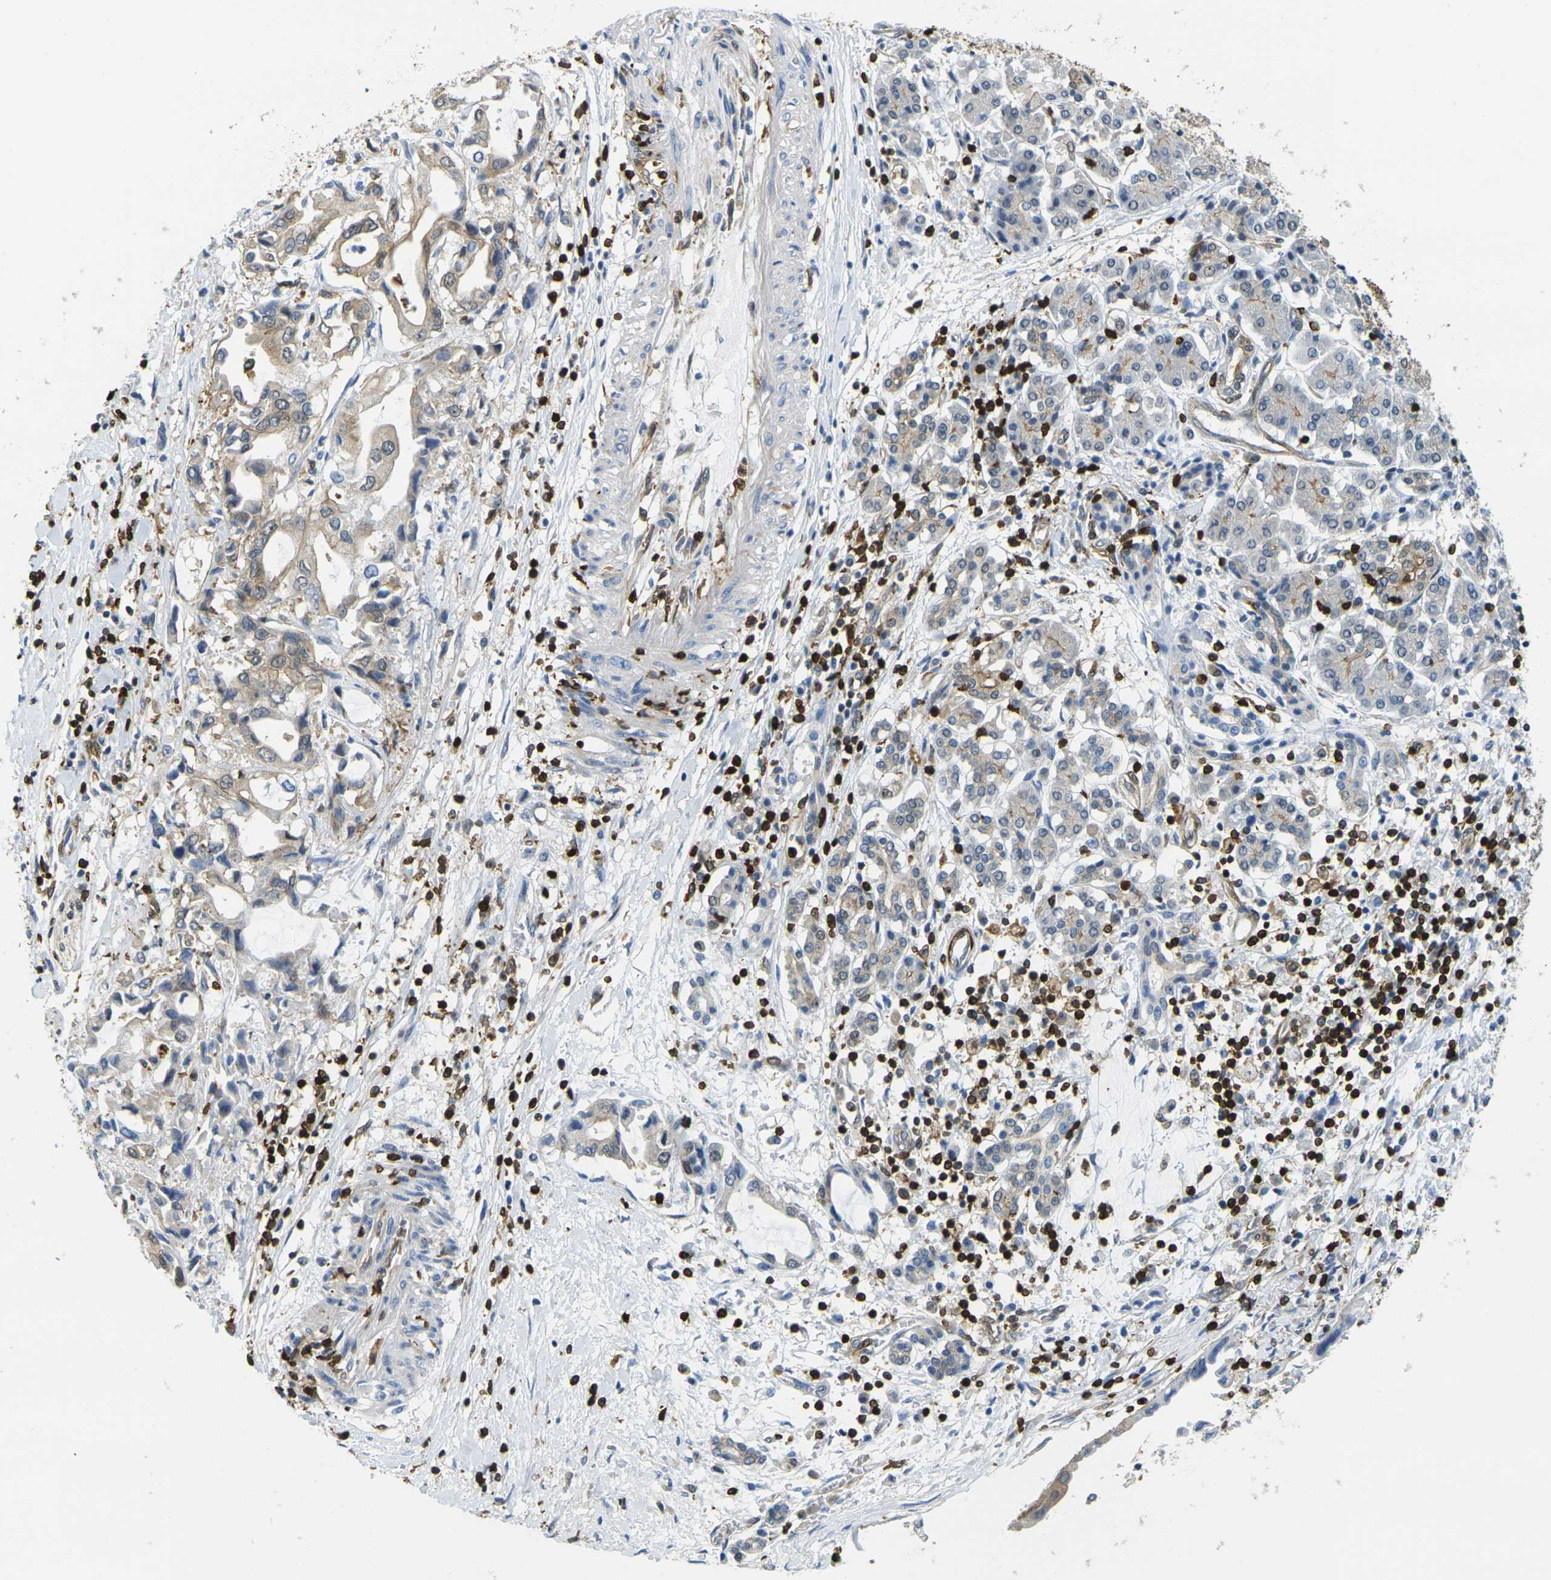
{"staining": {"intensity": "weak", "quantity": ">75%", "location": "cytoplasmic/membranous"}, "tissue": "pancreatic cancer", "cell_type": "Tumor cells", "image_type": "cancer", "snomed": [{"axis": "morphology", "description": "Adenocarcinoma, NOS"}, {"axis": "topography", "description": "Pancreas"}], "caption": "Immunohistochemical staining of pancreatic adenocarcinoma shows low levels of weak cytoplasmic/membranous protein staining in about >75% of tumor cells. (DAB IHC with brightfield microscopy, high magnification).", "gene": "LASP1", "patient": {"sex": "female", "age": 57}}